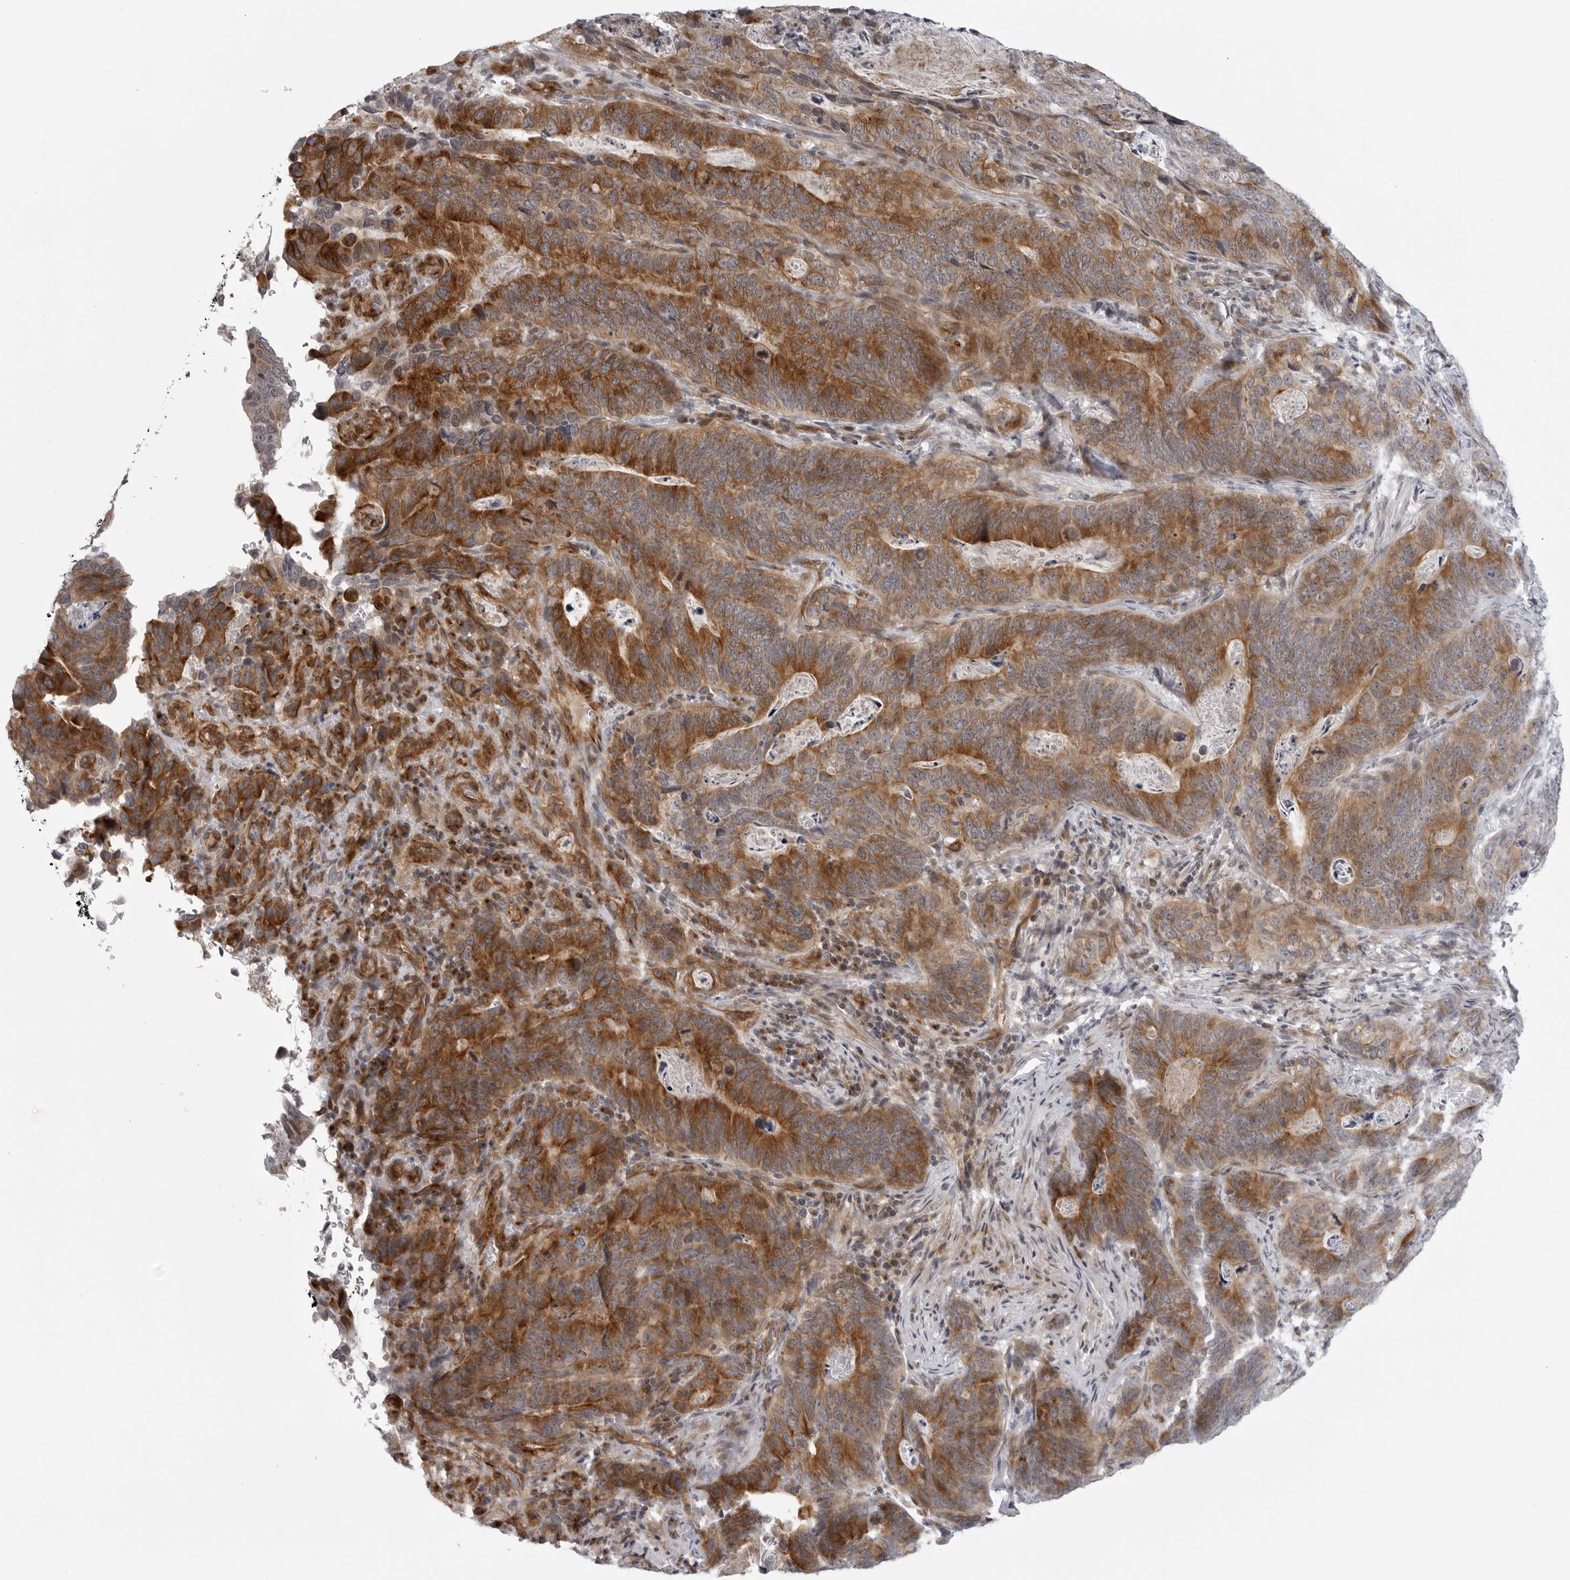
{"staining": {"intensity": "moderate", "quantity": ">75%", "location": "cytoplasmic/membranous"}, "tissue": "stomach cancer", "cell_type": "Tumor cells", "image_type": "cancer", "snomed": [{"axis": "morphology", "description": "Normal tissue, NOS"}, {"axis": "morphology", "description": "Adenocarcinoma, NOS"}, {"axis": "topography", "description": "Stomach"}], "caption": "This histopathology image reveals adenocarcinoma (stomach) stained with immunohistochemistry to label a protein in brown. The cytoplasmic/membranous of tumor cells show moderate positivity for the protein. Nuclei are counter-stained blue.", "gene": "CD300LD", "patient": {"sex": "female", "age": 89}}